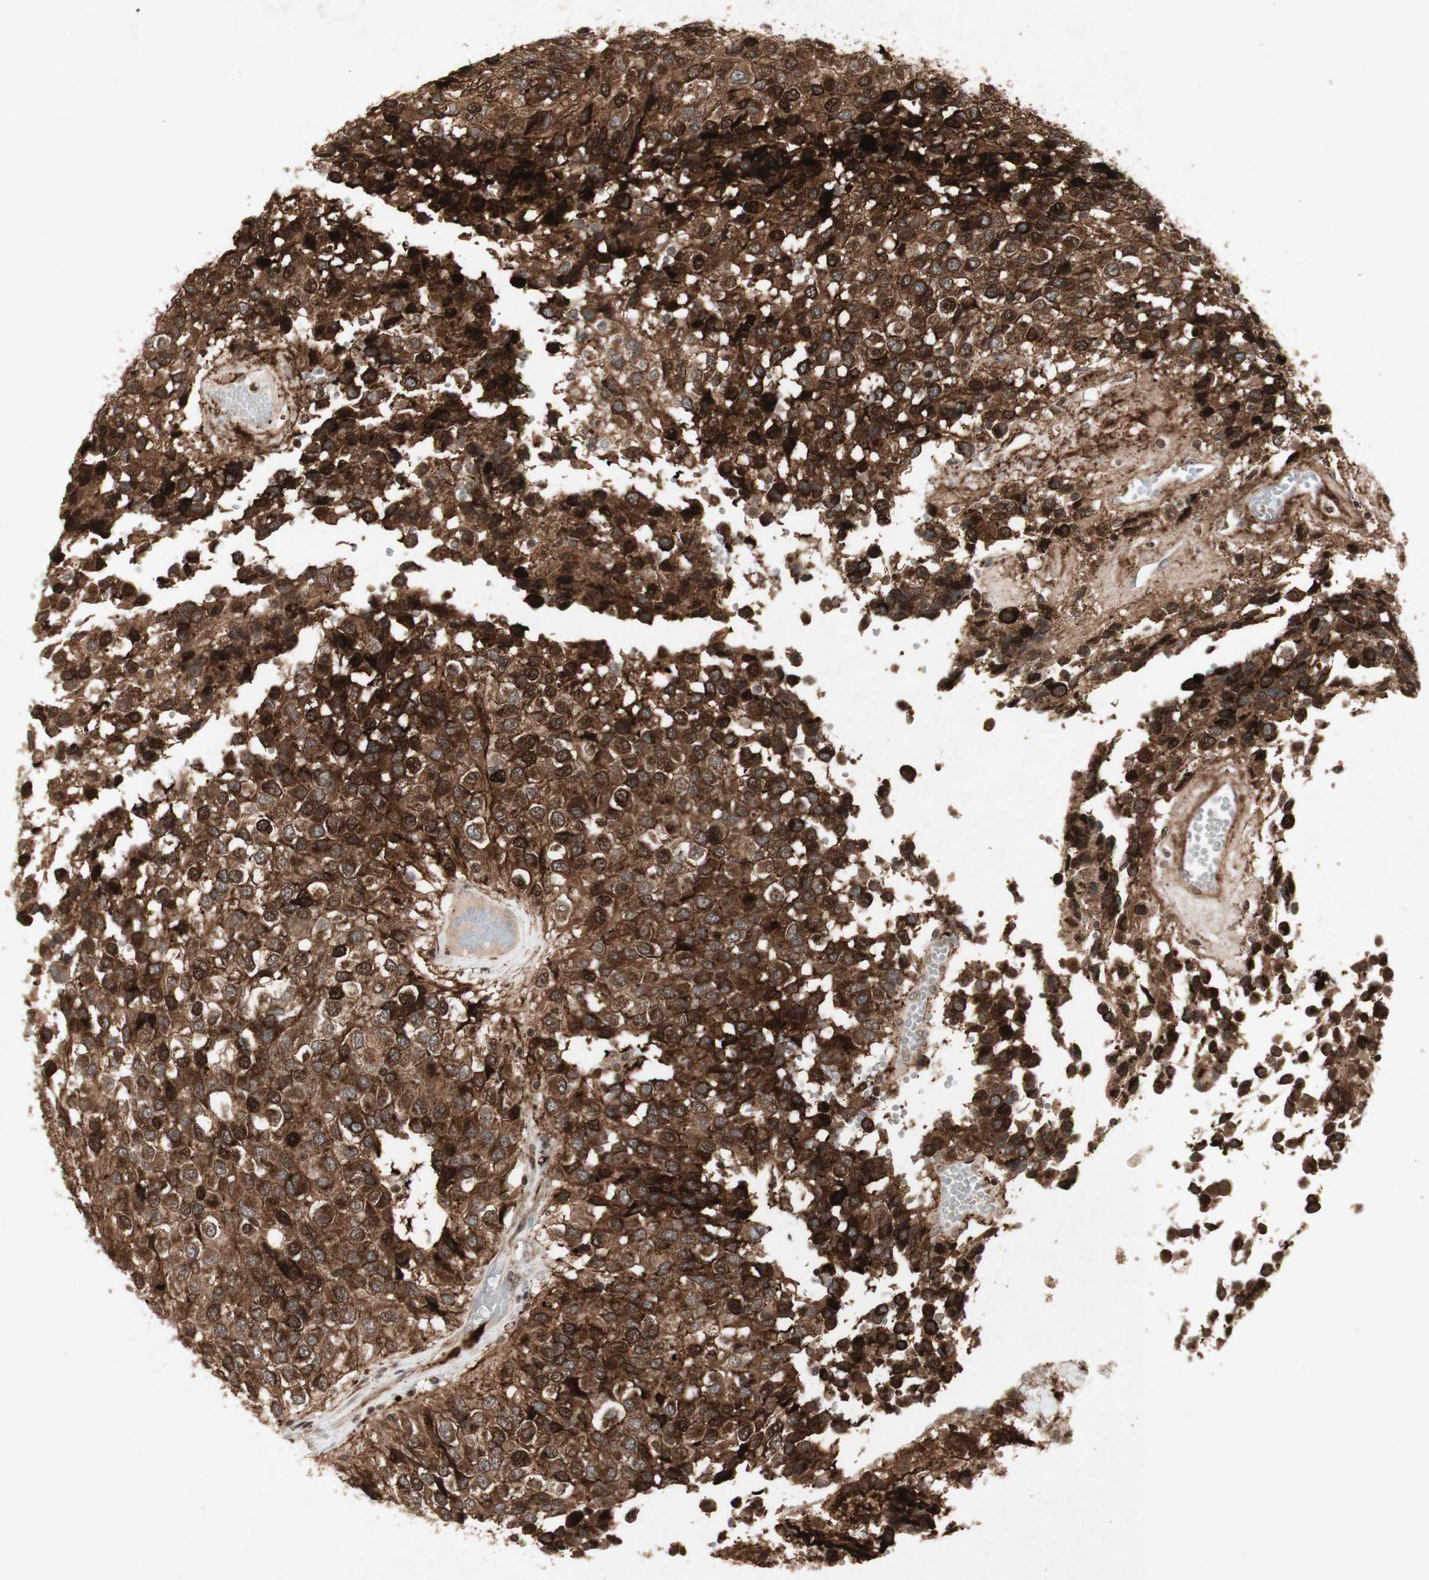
{"staining": {"intensity": "strong", "quantity": ">75%", "location": "cytoplasmic/membranous"}, "tissue": "glioma", "cell_type": "Tumor cells", "image_type": "cancer", "snomed": [{"axis": "morphology", "description": "Glioma, malignant, High grade"}, {"axis": "topography", "description": "Brain"}], "caption": "Immunohistochemical staining of malignant glioma (high-grade) exhibits high levels of strong cytoplasmic/membranous protein positivity in approximately >75% of tumor cells.", "gene": "PLXNA1", "patient": {"sex": "male", "age": 32}}